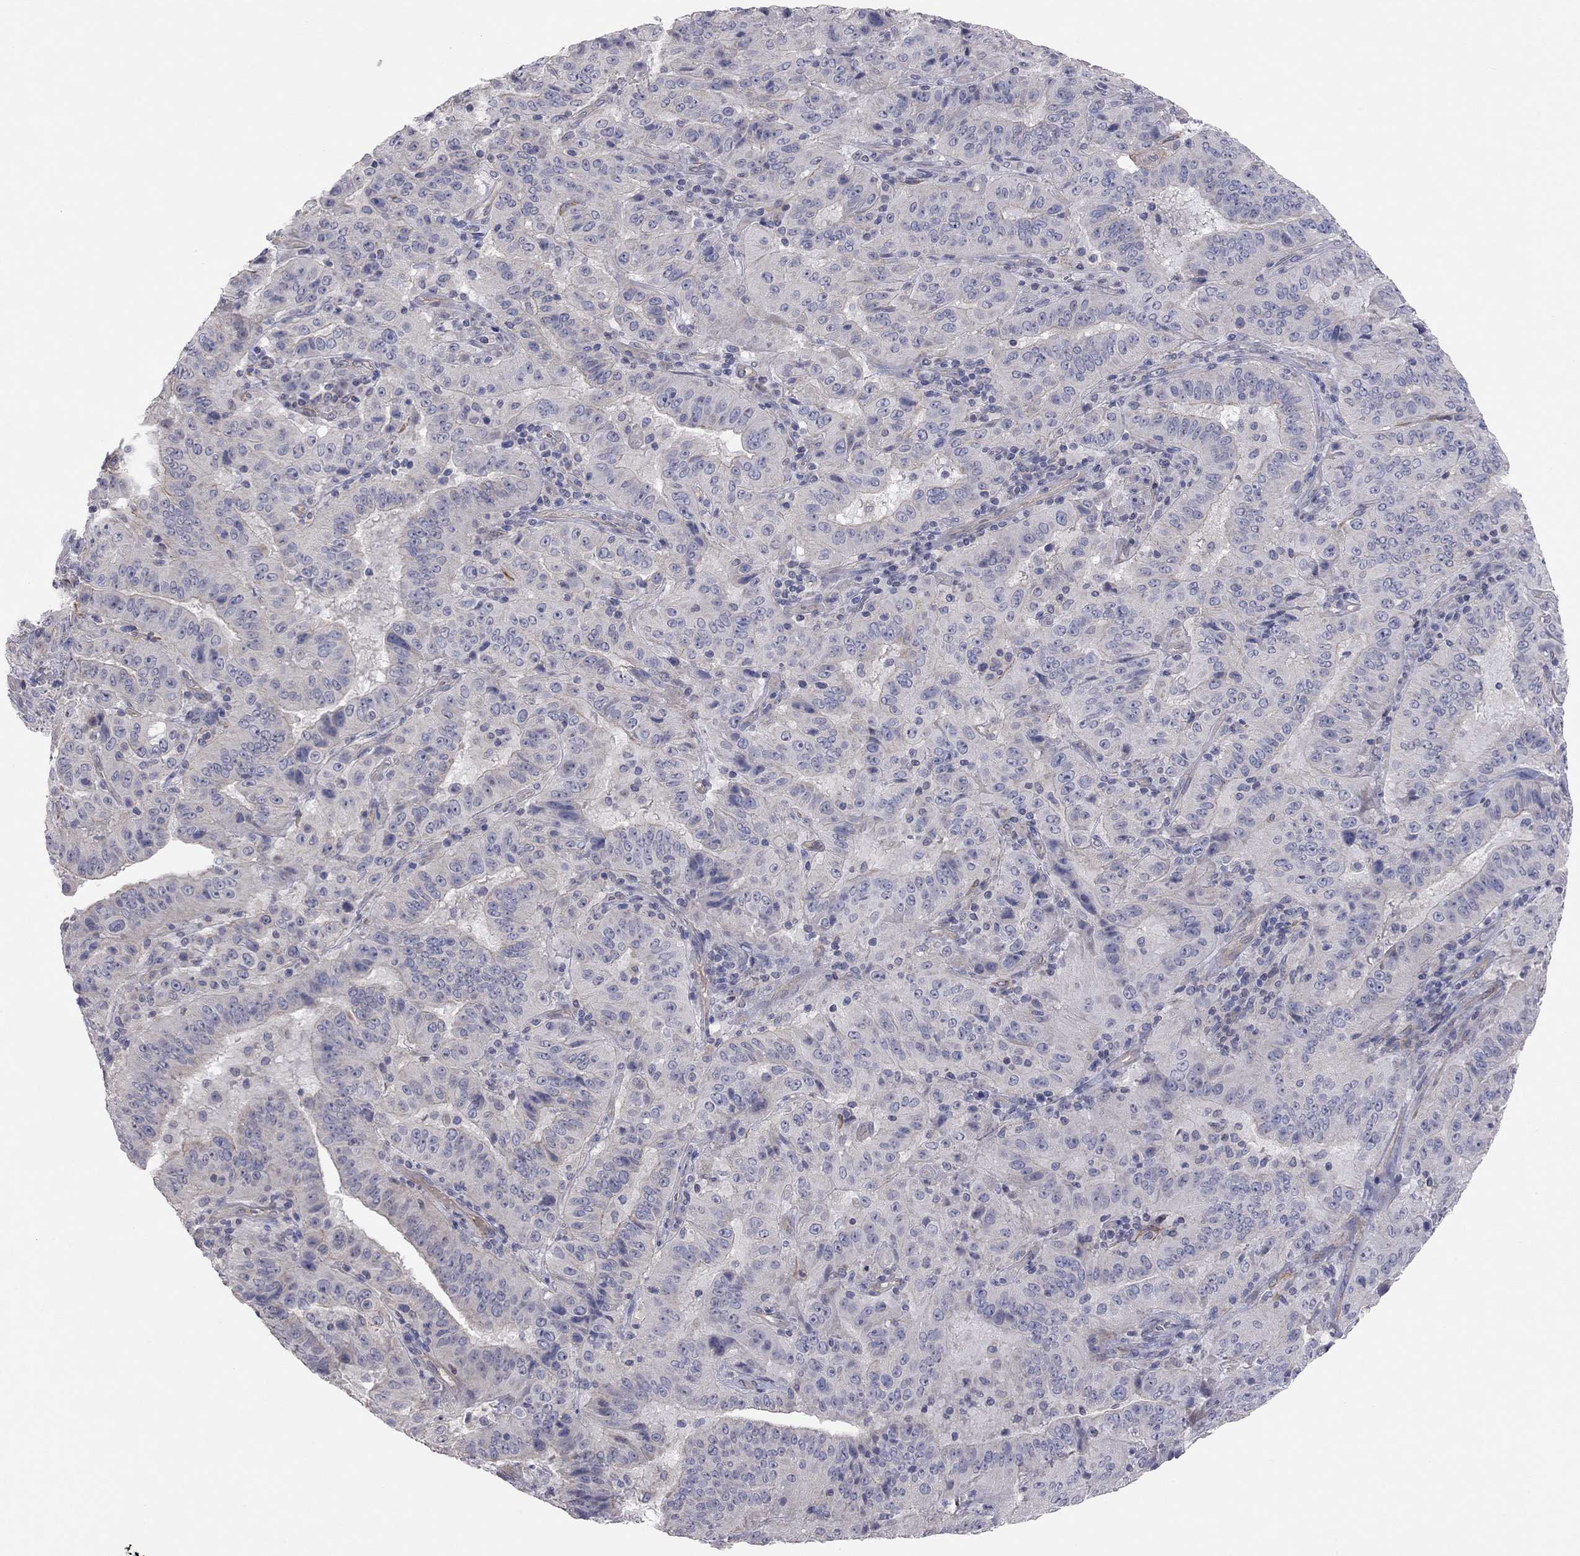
{"staining": {"intensity": "negative", "quantity": "none", "location": "none"}, "tissue": "pancreatic cancer", "cell_type": "Tumor cells", "image_type": "cancer", "snomed": [{"axis": "morphology", "description": "Adenocarcinoma, NOS"}, {"axis": "topography", "description": "Pancreas"}], "caption": "The image displays no staining of tumor cells in pancreatic adenocarcinoma.", "gene": "KCNB1", "patient": {"sex": "male", "age": 63}}